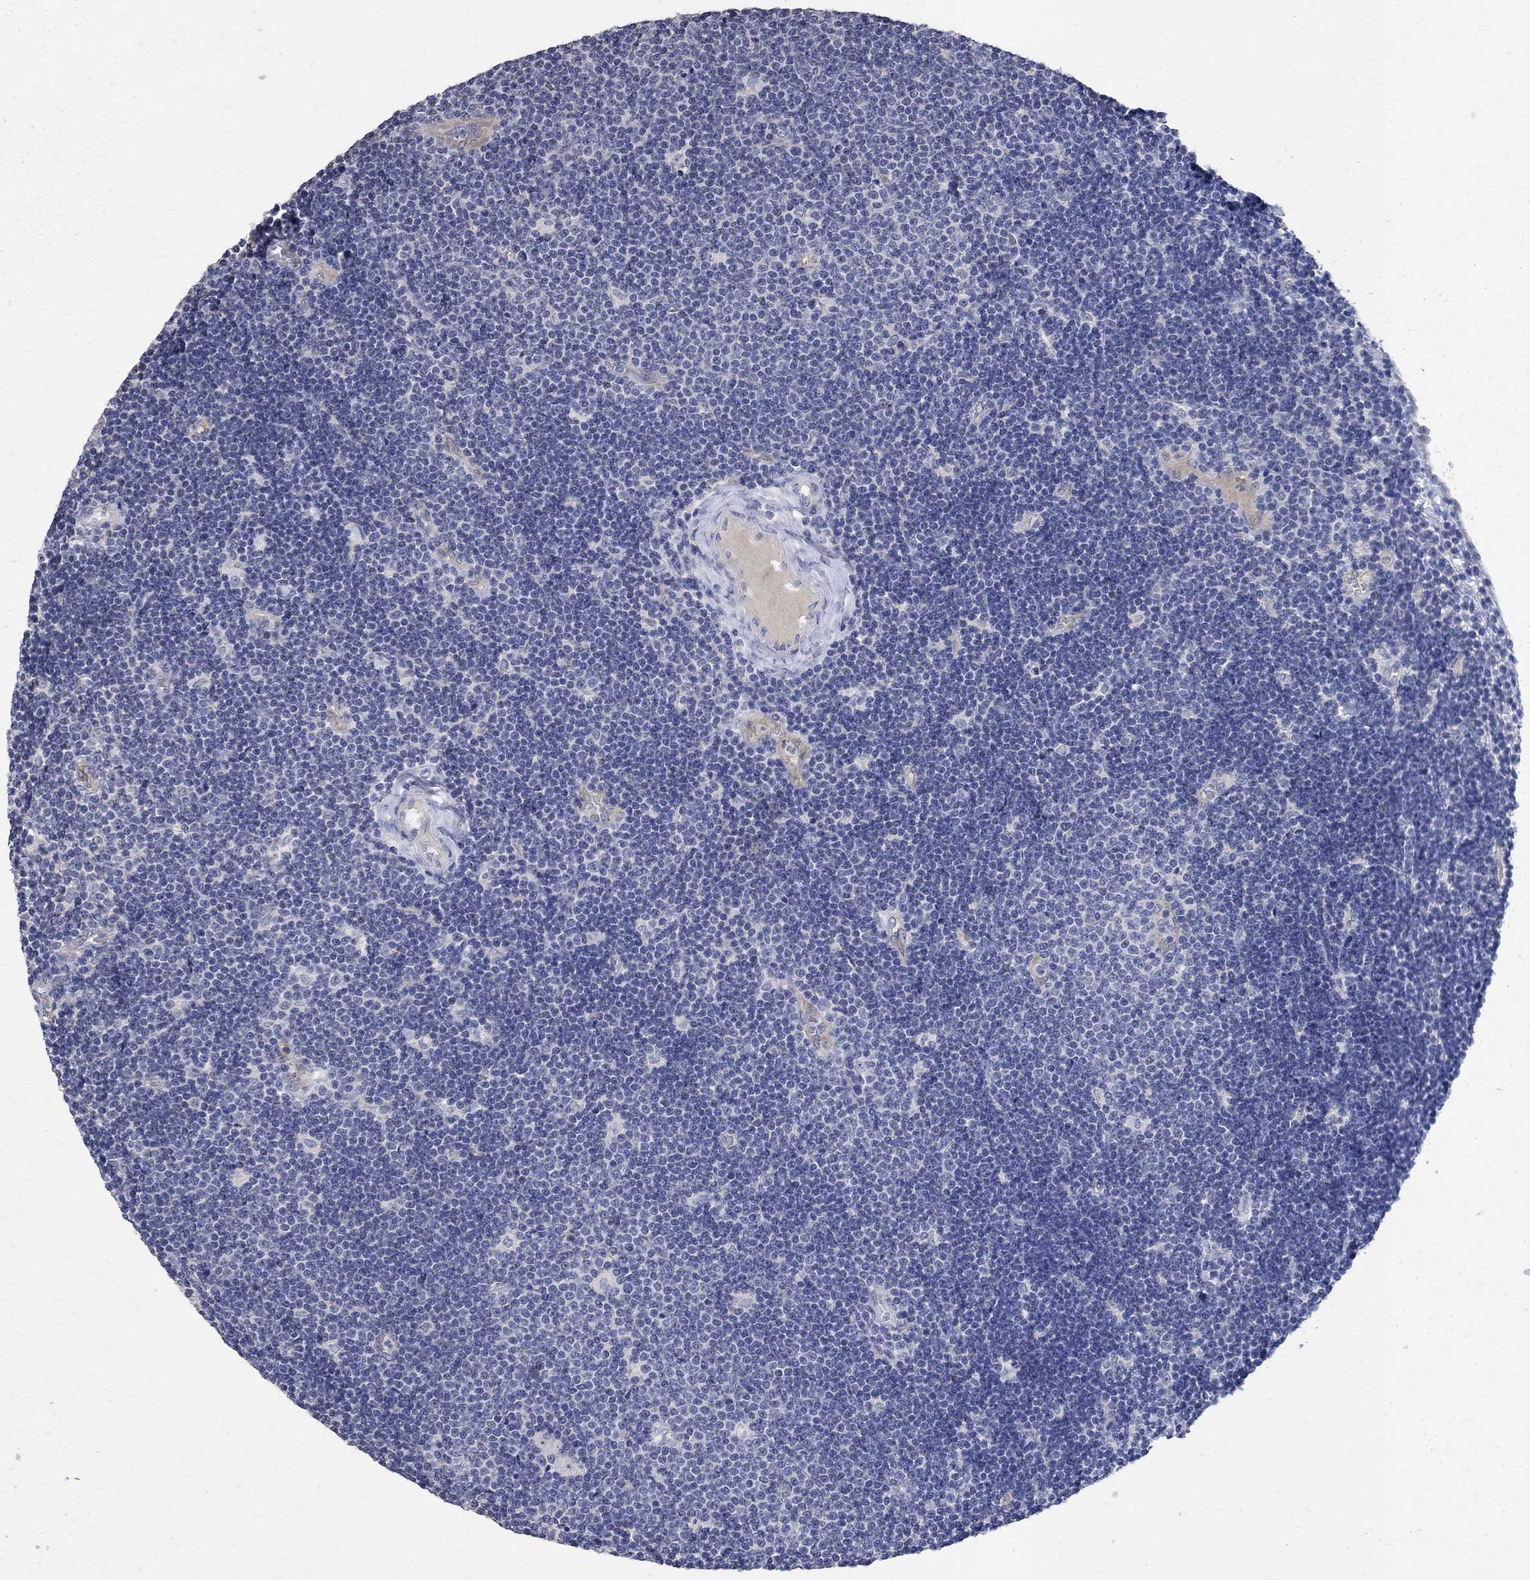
{"staining": {"intensity": "negative", "quantity": "none", "location": "none"}, "tissue": "lymphoma", "cell_type": "Tumor cells", "image_type": "cancer", "snomed": [{"axis": "morphology", "description": "Malignant lymphoma, non-Hodgkin's type, Low grade"}, {"axis": "topography", "description": "Brain"}], "caption": "High magnification brightfield microscopy of low-grade malignant lymphoma, non-Hodgkin's type stained with DAB (brown) and counterstained with hematoxylin (blue): tumor cells show no significant expression. (DAB (3,3'-diaminobenzidine) immunohistochemistry (IHC) visualized using brightfield microscopy, high magnification).", "gene": "TMEM169", "patient": {"sex": "female", "age": 66}}